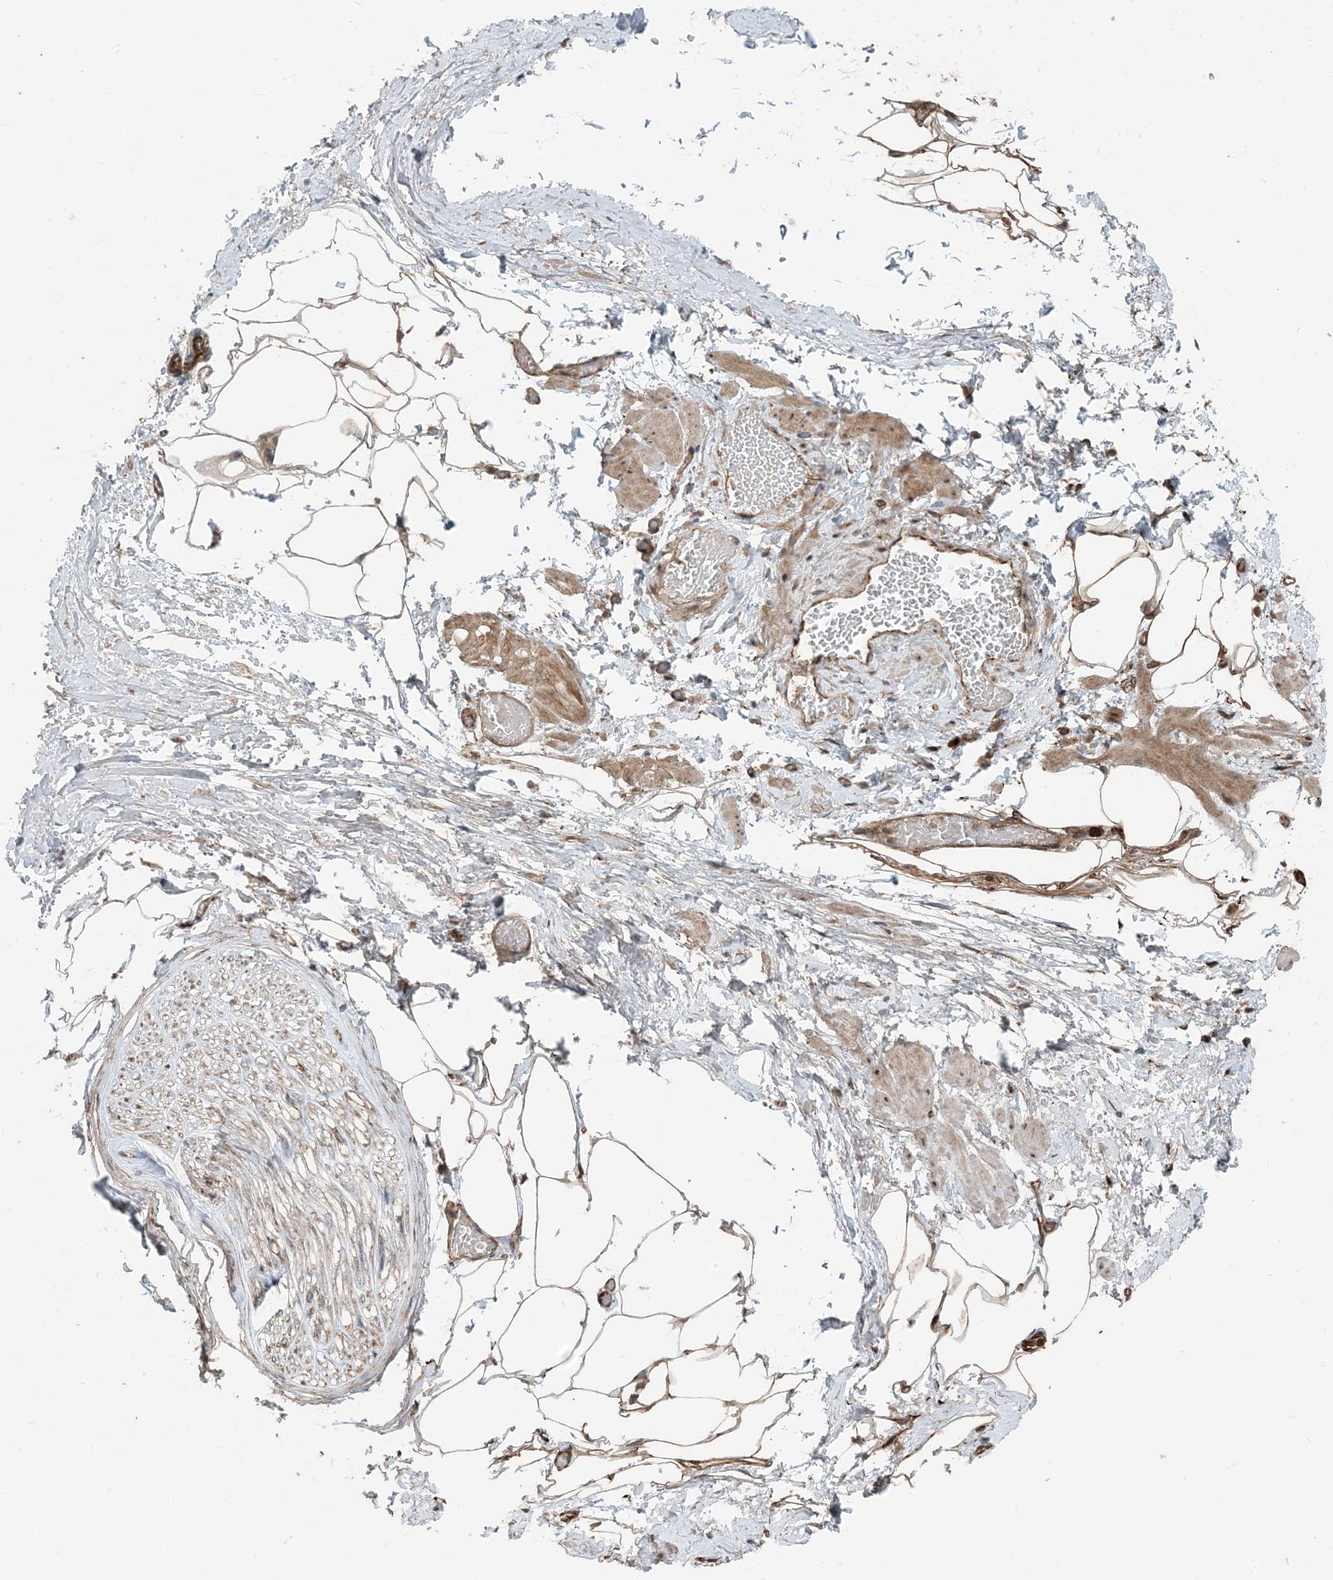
{"staining": {"intensity": "weak", "quantity": ">75%", "location": "cytoplasmic/membranous"}, "tissue": "adipose tissue", "cell_type": "Adipocytes", "image_type": "normal", "snomed": [{"axis": "morphology", "description": "Normal tissue, NOS"}, {"axis": "morphology", "description": "Adenocarcinoma, Low grade"}, {"axis": "topography", "description": "Prostate"}, {"axis": "topography", "description": "Peripheral nerve tissue"}], "caption": "Normal adipose tissue displays weak cytoplasmic/membranous positivity in about >75% of adipocytes, visualized by immunohistochemistry.", "gene": "EDEM2", "patient": {"sex": "male", "age": 63}}